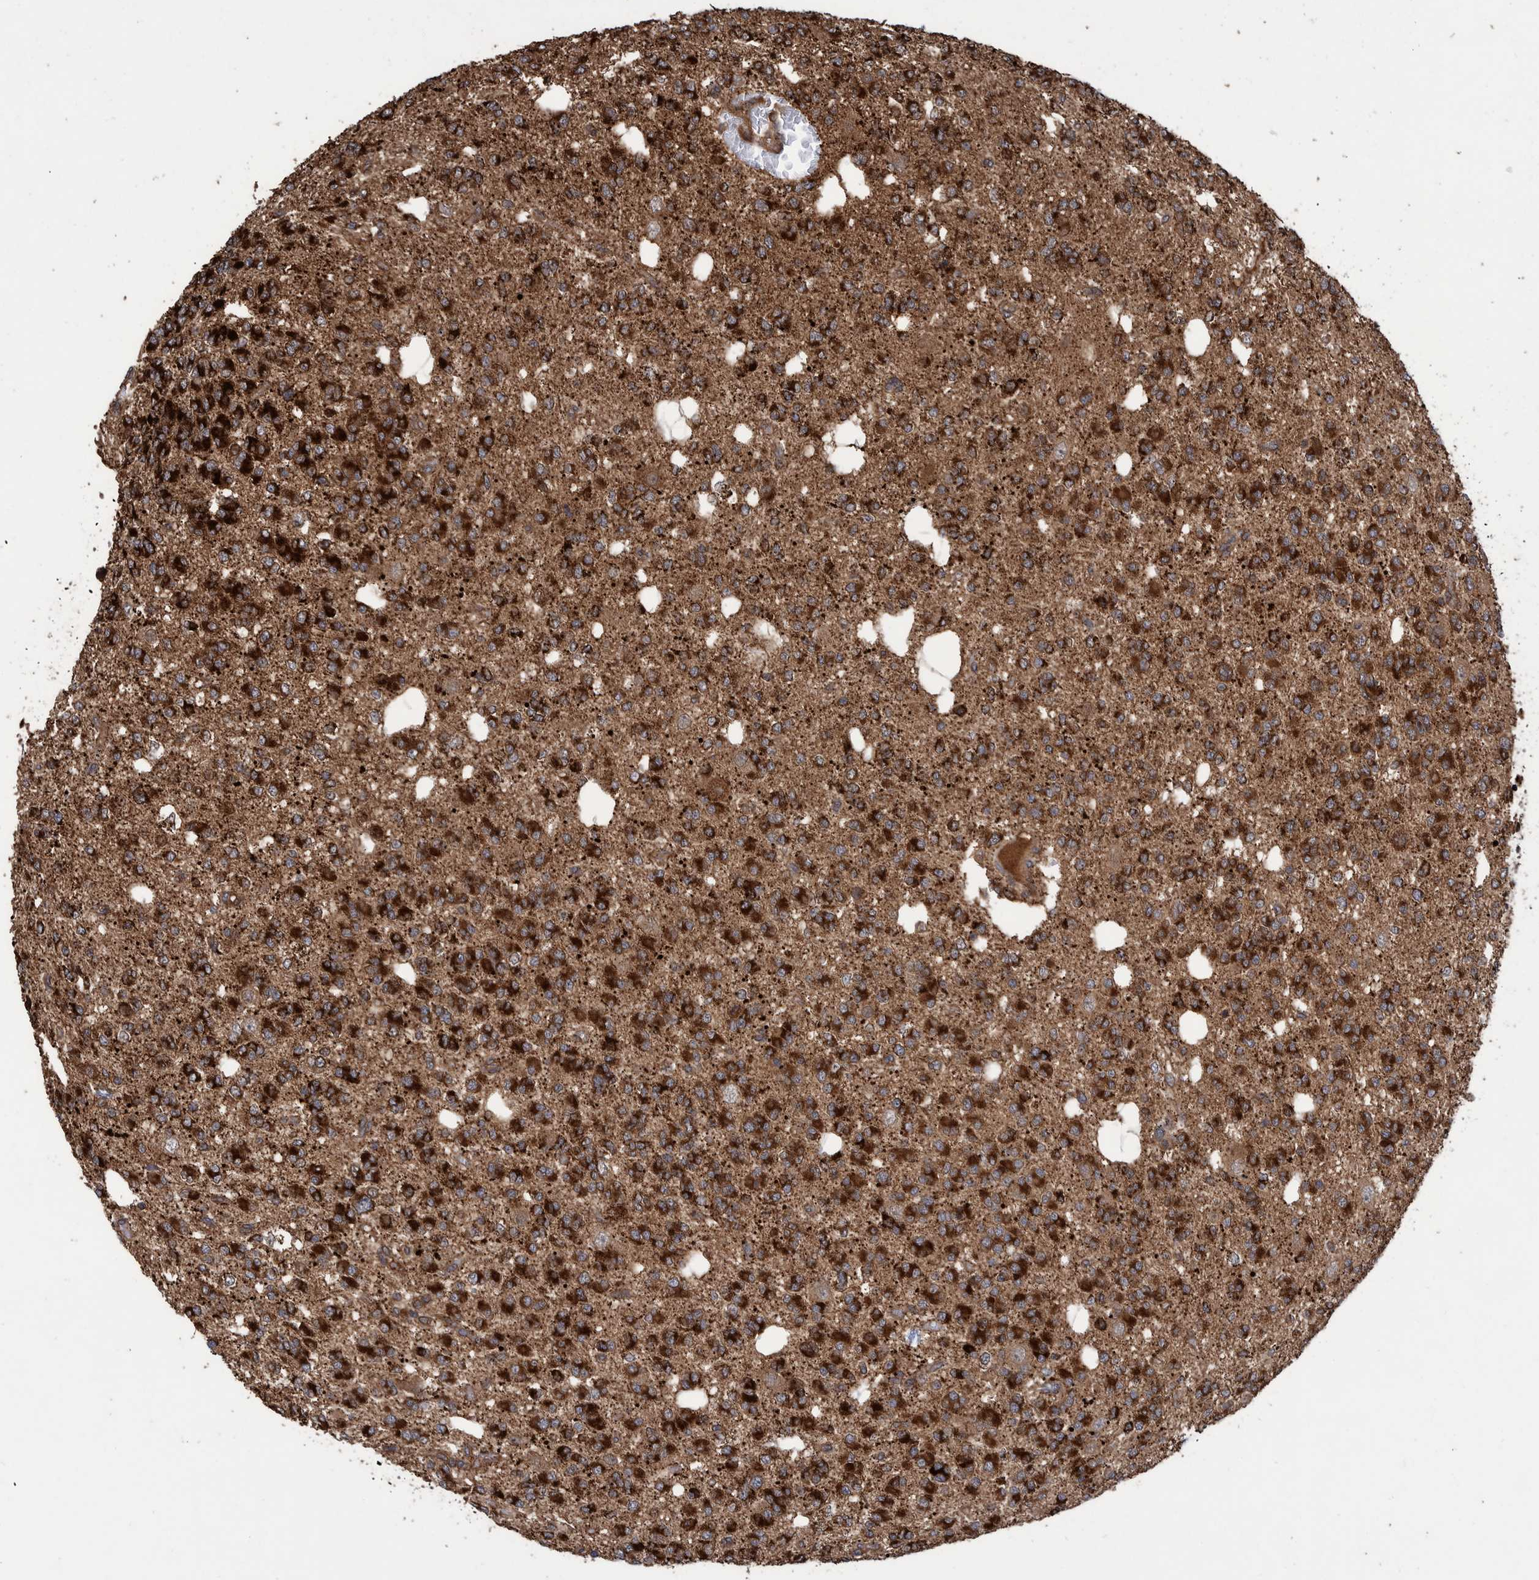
{"staining": {"intensity": "strong", "quantity": ">75%", "location": "cytoplasmic/membranous"}, "tissue": "glioma", "cell_type": "Tumor cells", "image_type": "cancer", "snomed": [{"axis": "morphology", "description": "Glioma, malignant, Low grade"}, {"axis": "topography", "description": "Brain"}], "caption": "Malignant low-grade glioma tissue demonstrates strong cytoplasmic/membranous positivity in about >75% of tumor cells, visualized by immunohistochemistry.", "gene": "VBP1", "patient": {"sex": "male", "age": 38}}